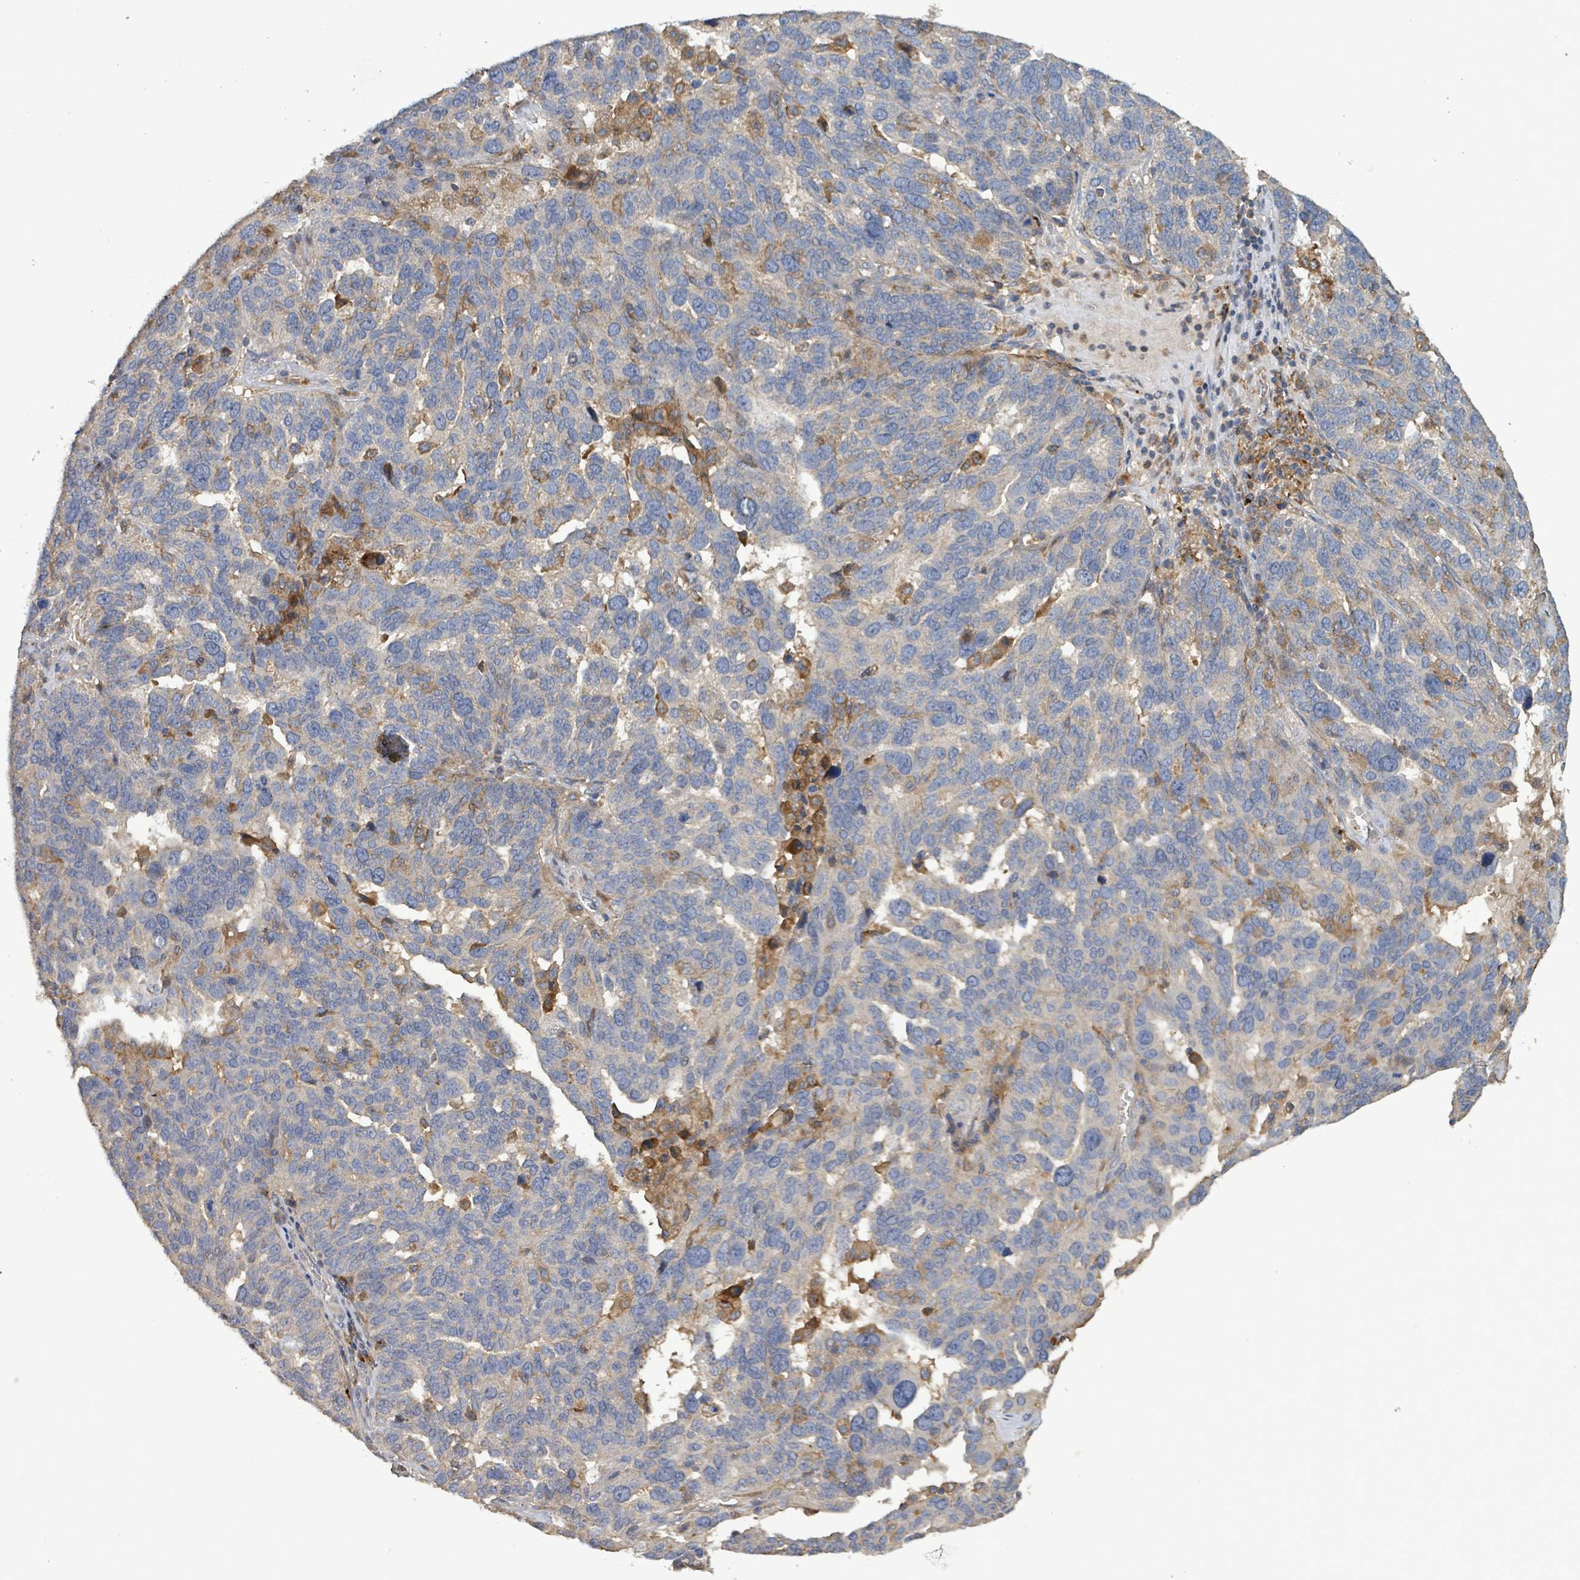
{"staining": {"intensity": "negative", "quantity": "none", "location": "none"}, "tissue": "ovarian cancer", "cell_type": "Tumor cells", "image_type": "cancer", "snomed": [{"axis": "morphology", "description": "Cystadenocarcinoma, serous, NOS"}, {"axis": "topography", "description": "Ovary"}], "caption": "Tumor cells show no significant expression in ovarian cancer (serous cystadenocarcinoma).", "gene": "PLAAT1", "patient": {"sex": "female", "age": 59}}